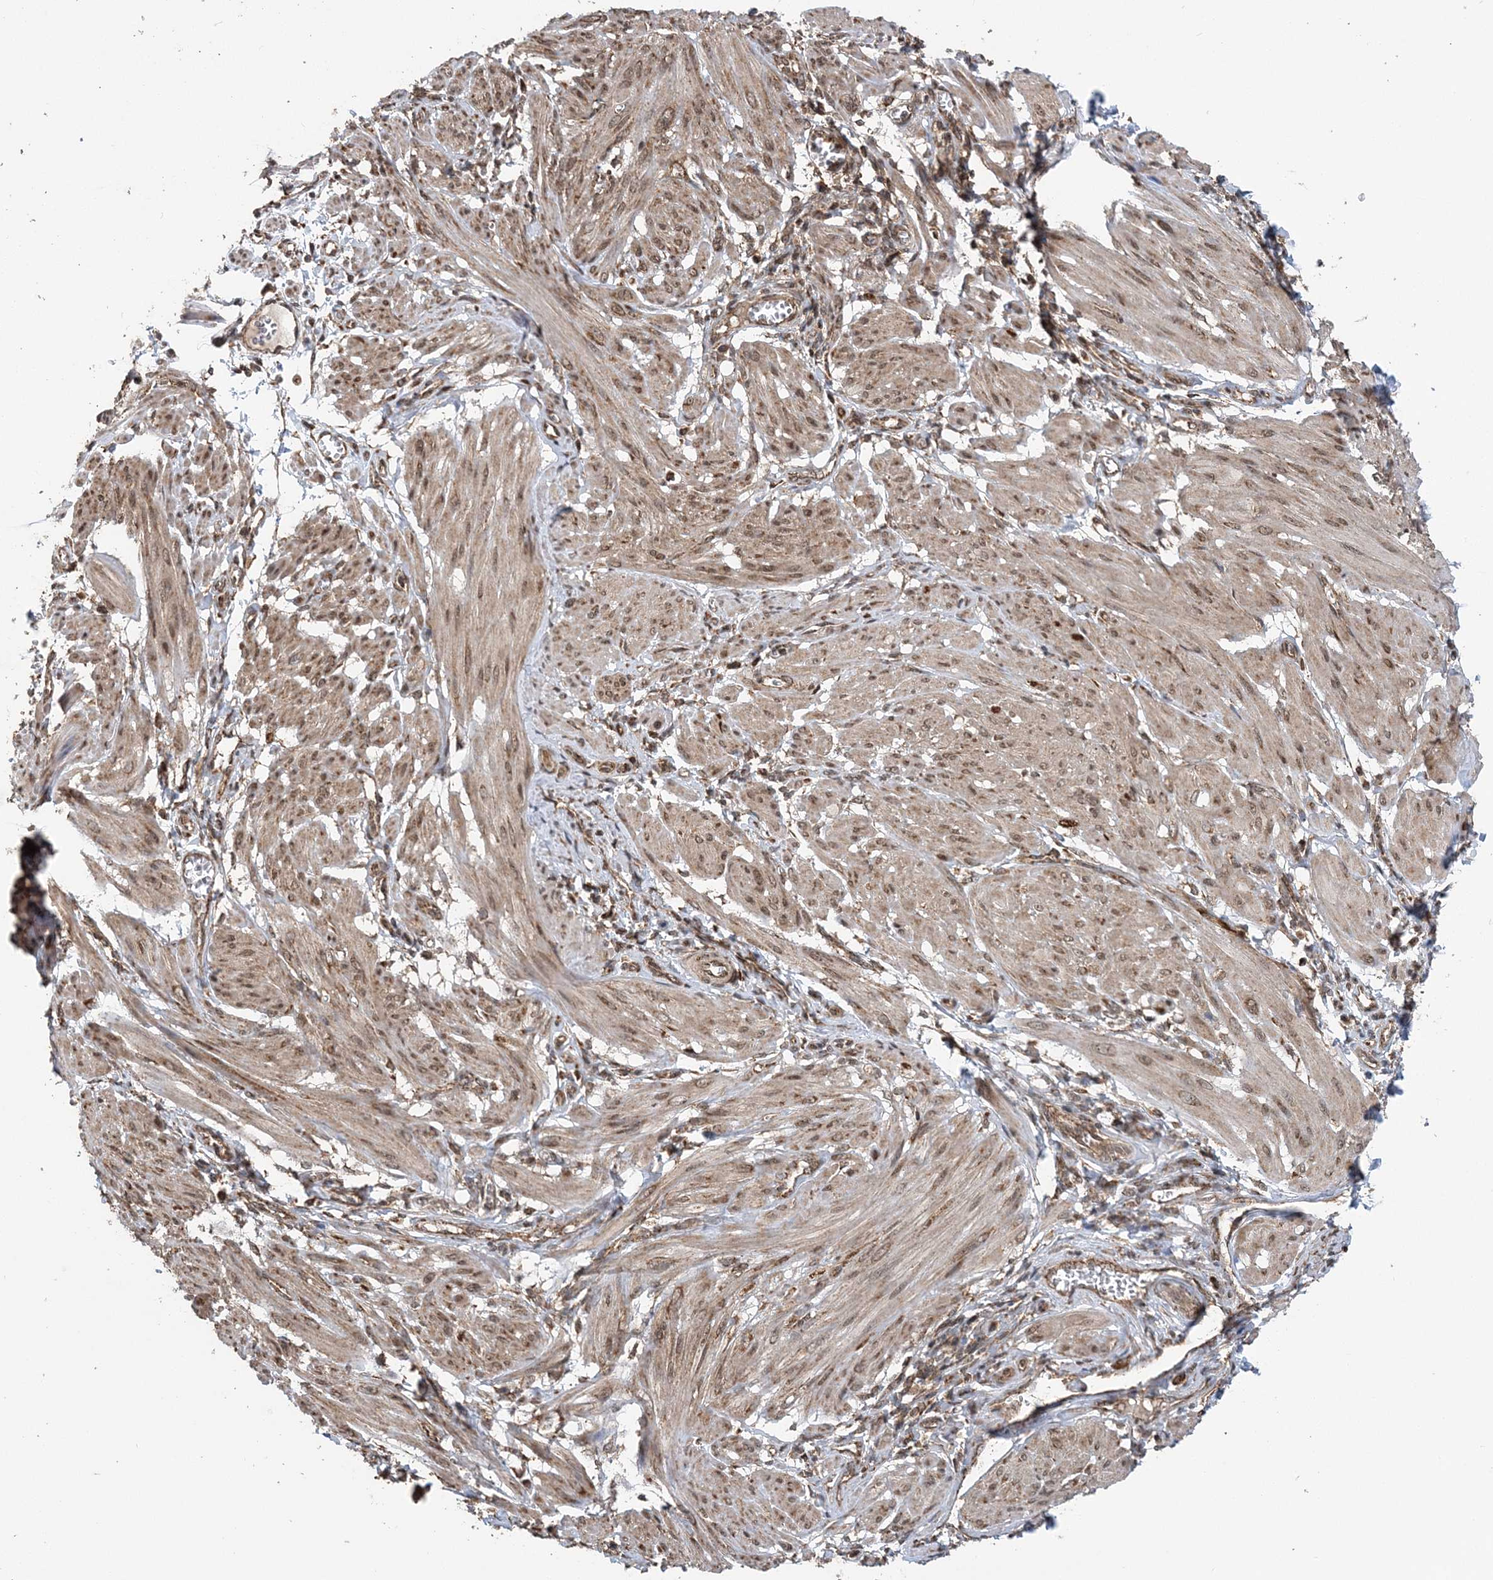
{"staining": {"intensity": "moderate", "quantity": ">75%", "location": "cytoplasmic/membranous,nuclear"}, "tissue": "smooth muscle", "cell_type": "Smooth muscle cells", "image_type": "normal", "snomed": [{"axis": "morphology", "description": "Normal tissue, NOS"}, {"axis": "topography", "description": "Smooth muscle"}], "caption": "A micrograph showing moderate cytoplasmic/membranous,nuclear positivity in about >75% of smooth muscle cells in benign smooth muscle, as visualized by brown immunohistochemical staining.", "gene": "PCBP1", "patient": {"sex": "female", "age": 39}}